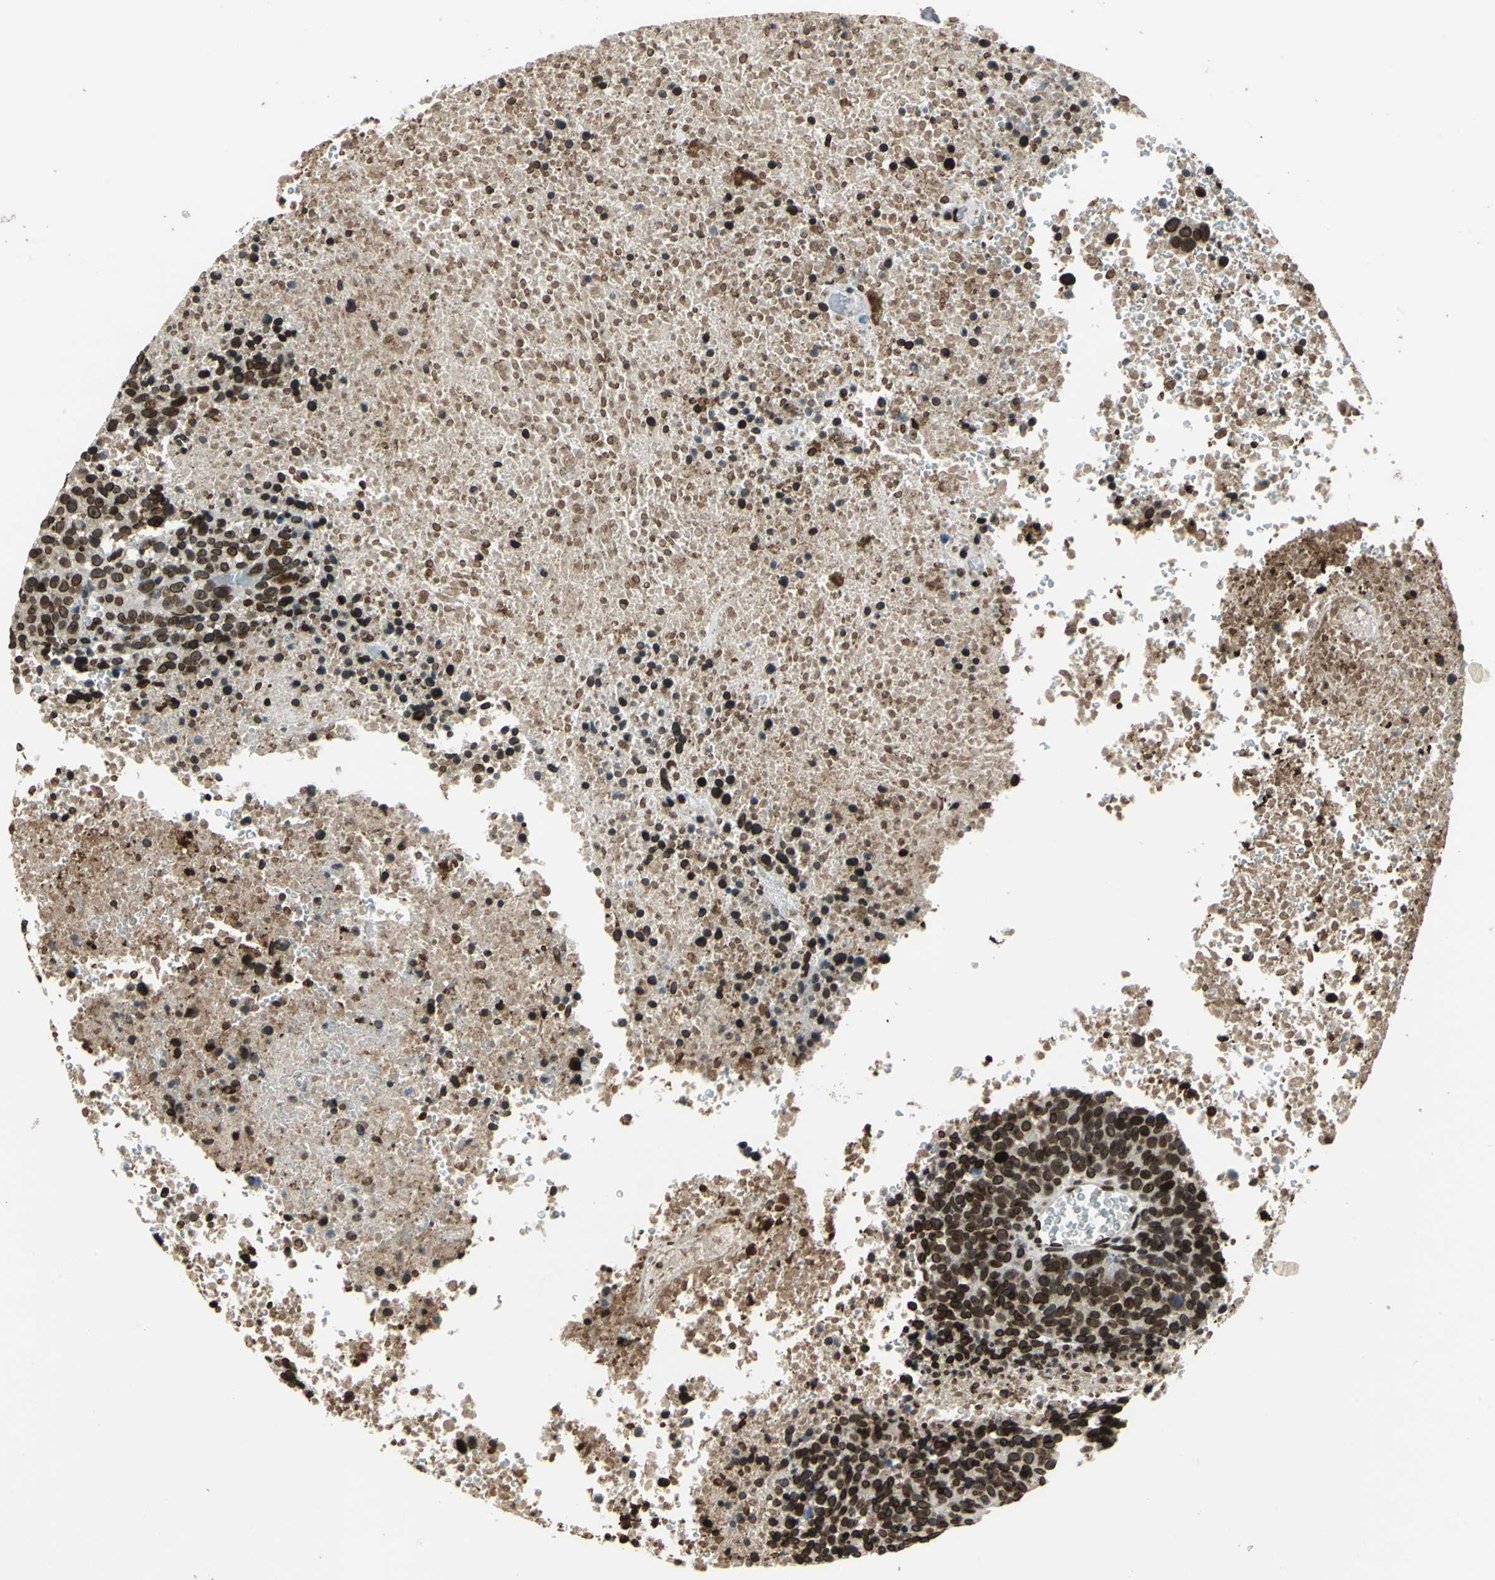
{"staining": {"intensity": "strong", "quantity": ">75%", "location": "cytoplasmic/membranous,nuclear"}, "tissue": "melanoma", "cell_type": "Tumor cells", "image_type": "cancer", "snomed": [{"axis": "morphology", "description": "Malignant melanoma, Metastatic site"}, {"axis": "topography", "description": "Cerebral cortex"}], "caption": "Human malignant melanoma (metastatic site) stained with a brown dye demonstrates strong cytoplasmic/membranous and nuclear positive positivity in about >75% of tumor cells.", "gene": "ISY1", "patient": {"sex": "female", "age": 52}}